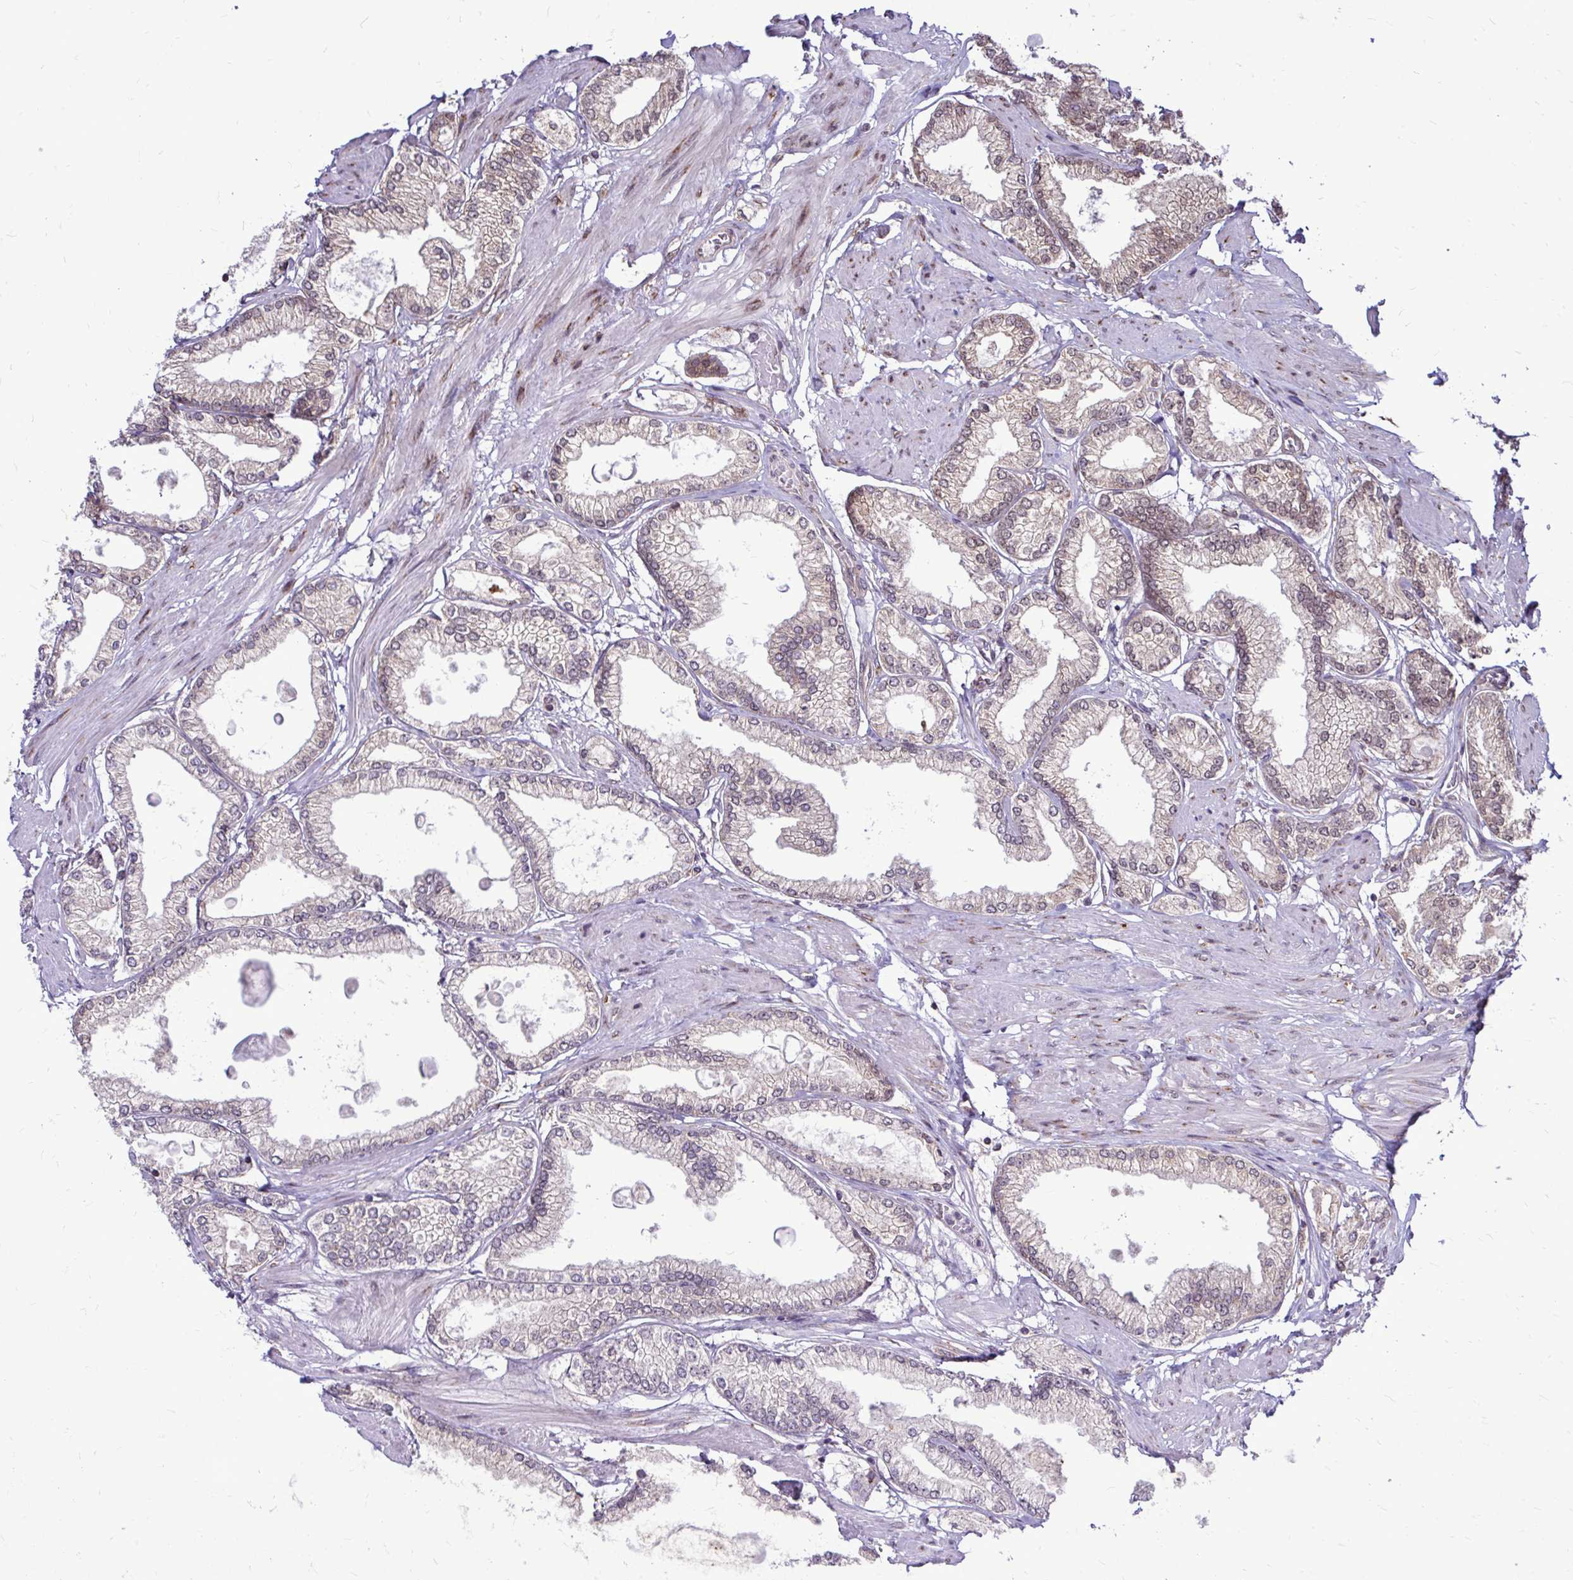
{"staining": {"intensity": "negative", "quantity": "none", "location": "none"}, "tissue": "prostate cancer", "cell_type": "Tumor cells", "image_type": "cancer", "snomed": [{"axis": "morphology", "description": "Adenocarcinoma, High grade"}, {"axis": "topography", "description": "Prostate"}], "caption": "Human prostate high-grade adenocarcinoma stained for a protein using IHC shows no expression in tumor cells.", "gene": "FMR1", "patient": {"sex": "male", "age": 68}}